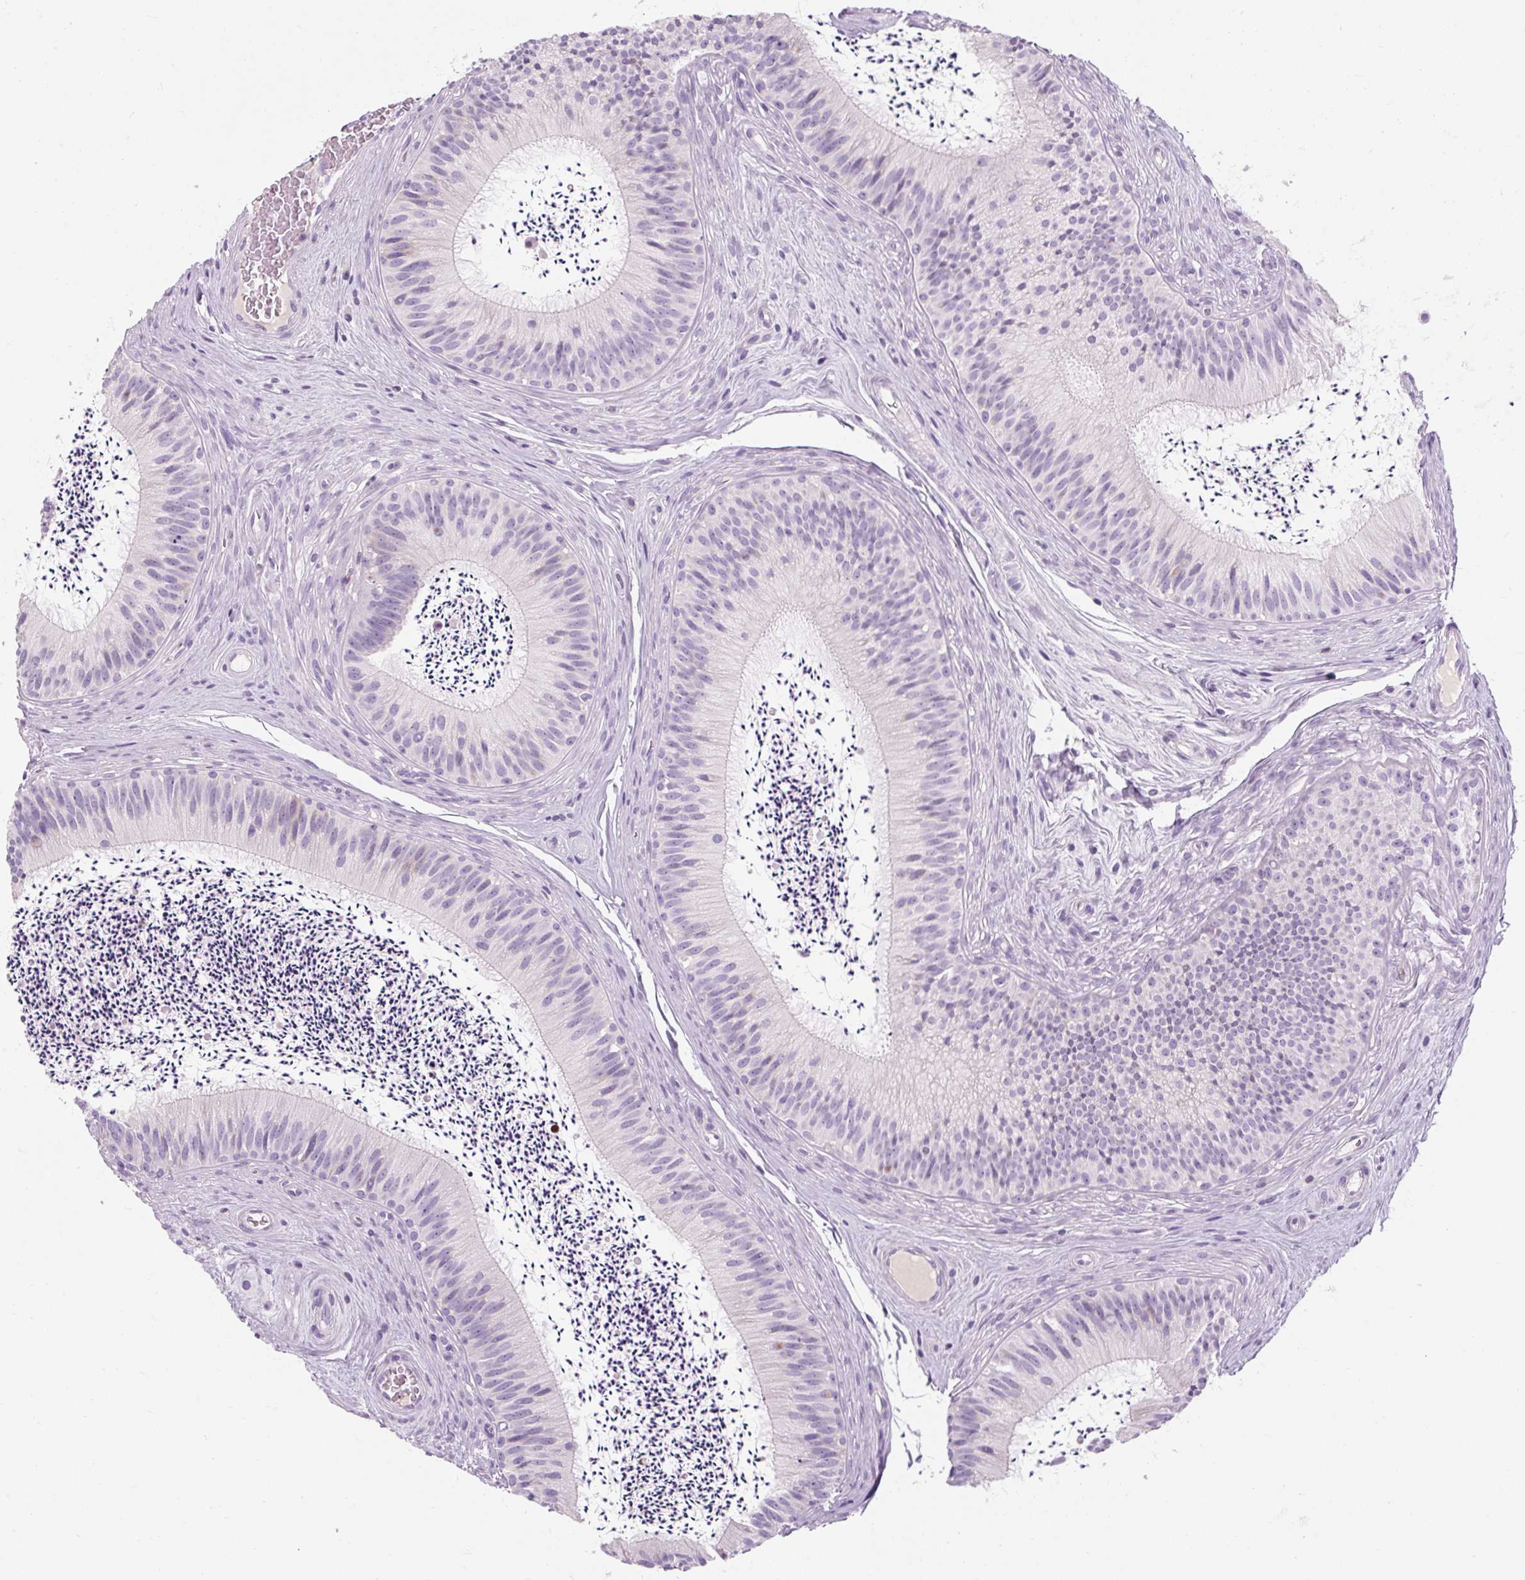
{"staining": {"intensity": "negative", "quantity": "none", "location": "none"}, "tissue": "epididymis", "cell_type": "Glandular cells", "image_type": "normal", "snomed": [{"axis": "morphology", "description": "Normal tissue, NOS"}, {"axis": "topography", "description": "Epididymis"}], "caption": "A high-resolution micrograph shows immunohistochemistry (IHC) staining of normal epididymis, which demonstrates no significant staining in glandular cells.", "gene": "TIGD2", "patient": {"sex": "male", "age": 24}}